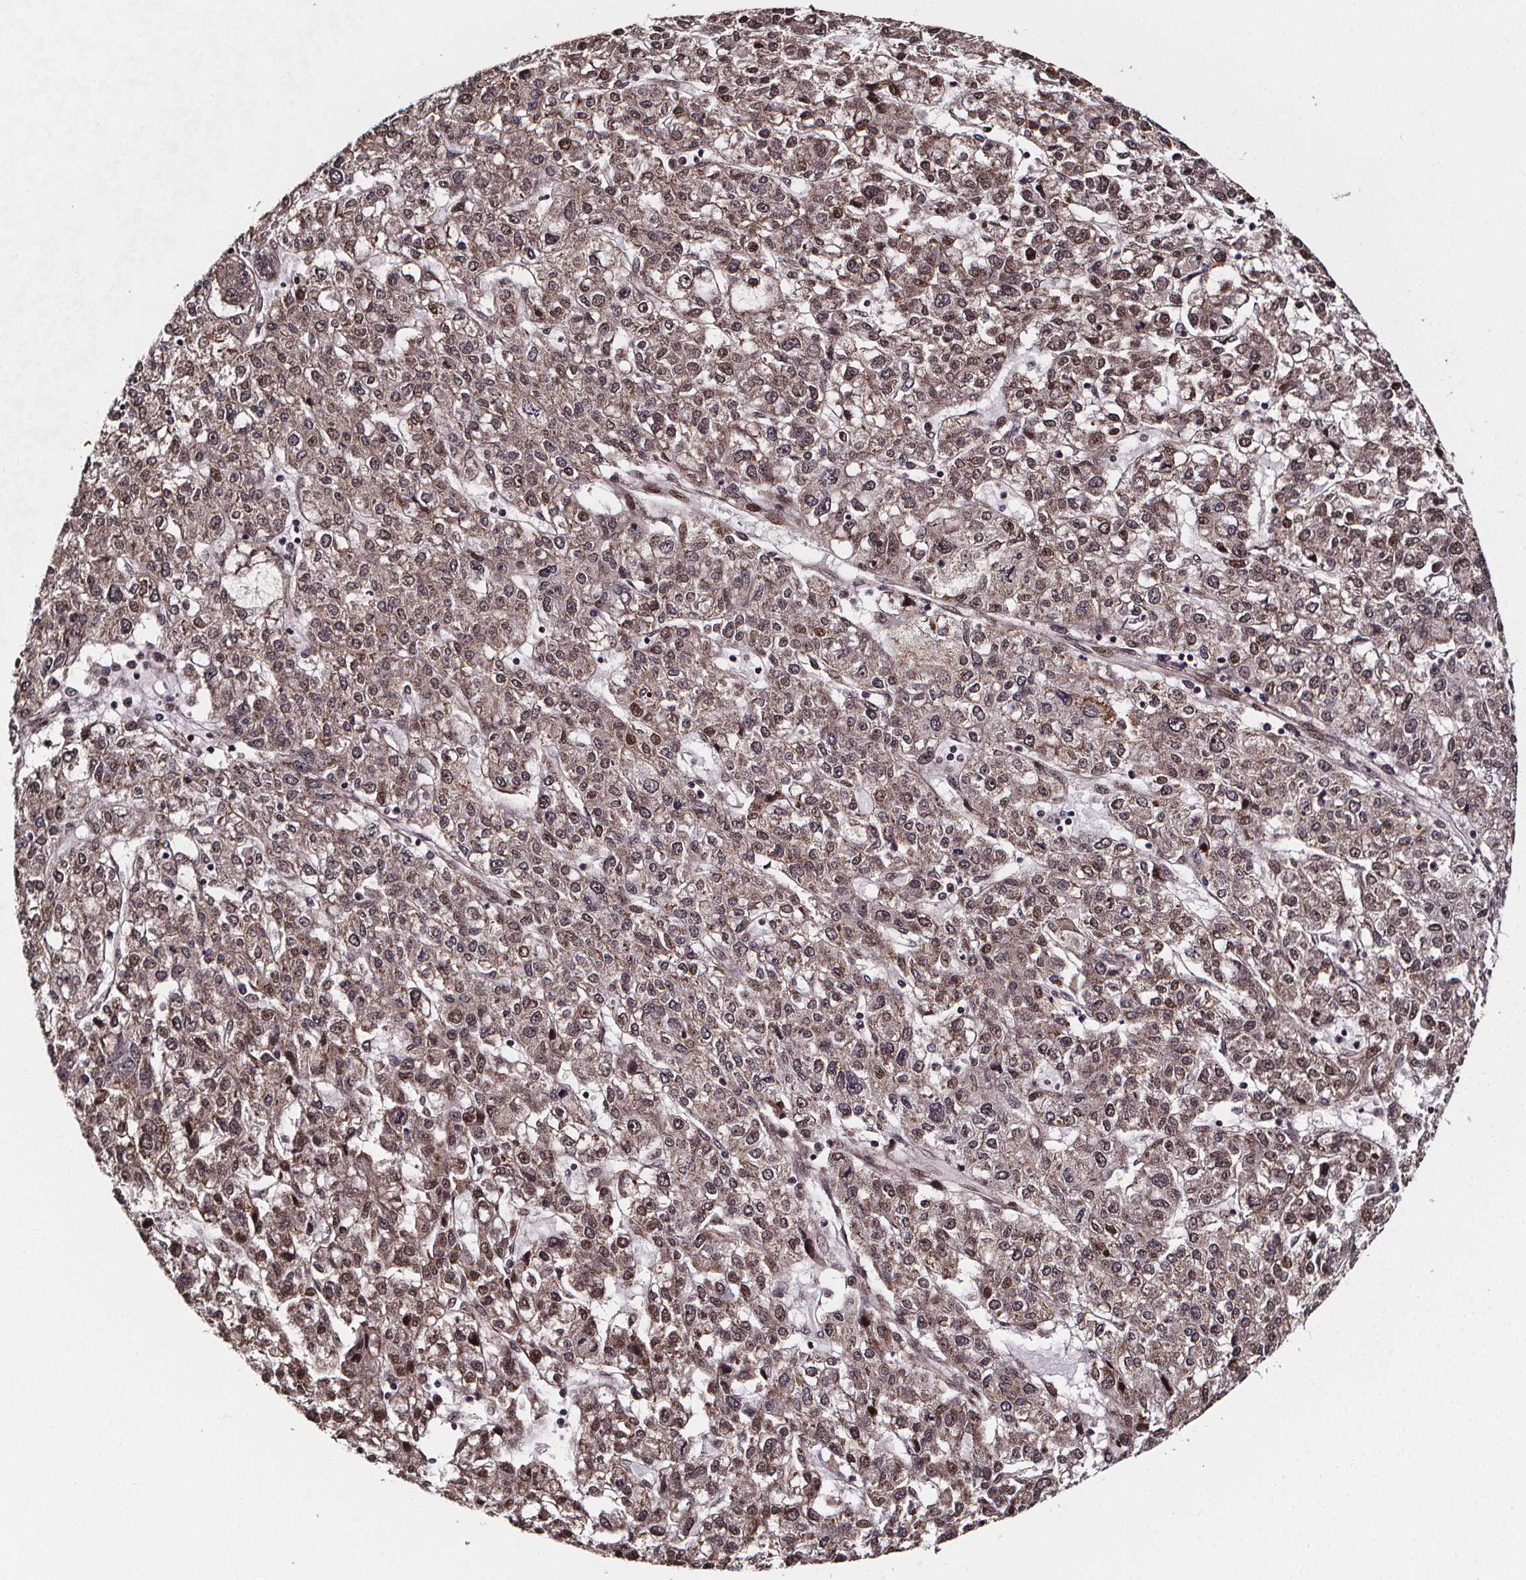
{"staining": {"intensity": "weak", "quantity": "25%-75%", "location": "cytoplasmic/membranous"}, "tissue": "liver cancer", "cell_type": "Tumor cells", "image_type": "cancer", "snomed": [{"axis": "morphology", "description": "Carcinoma, Hepatocellular, NOS"}, {"axis": "topography", "description": "Liver"}], "caption": "Tumor cells demonstrate low levels of weak cytoplasmic/membranous staining in about 25%-75% of cells in hepatocellular carcinoma (liver).", "gene": "DDIT3", "patient": {"sex": "male", "age": 56}}